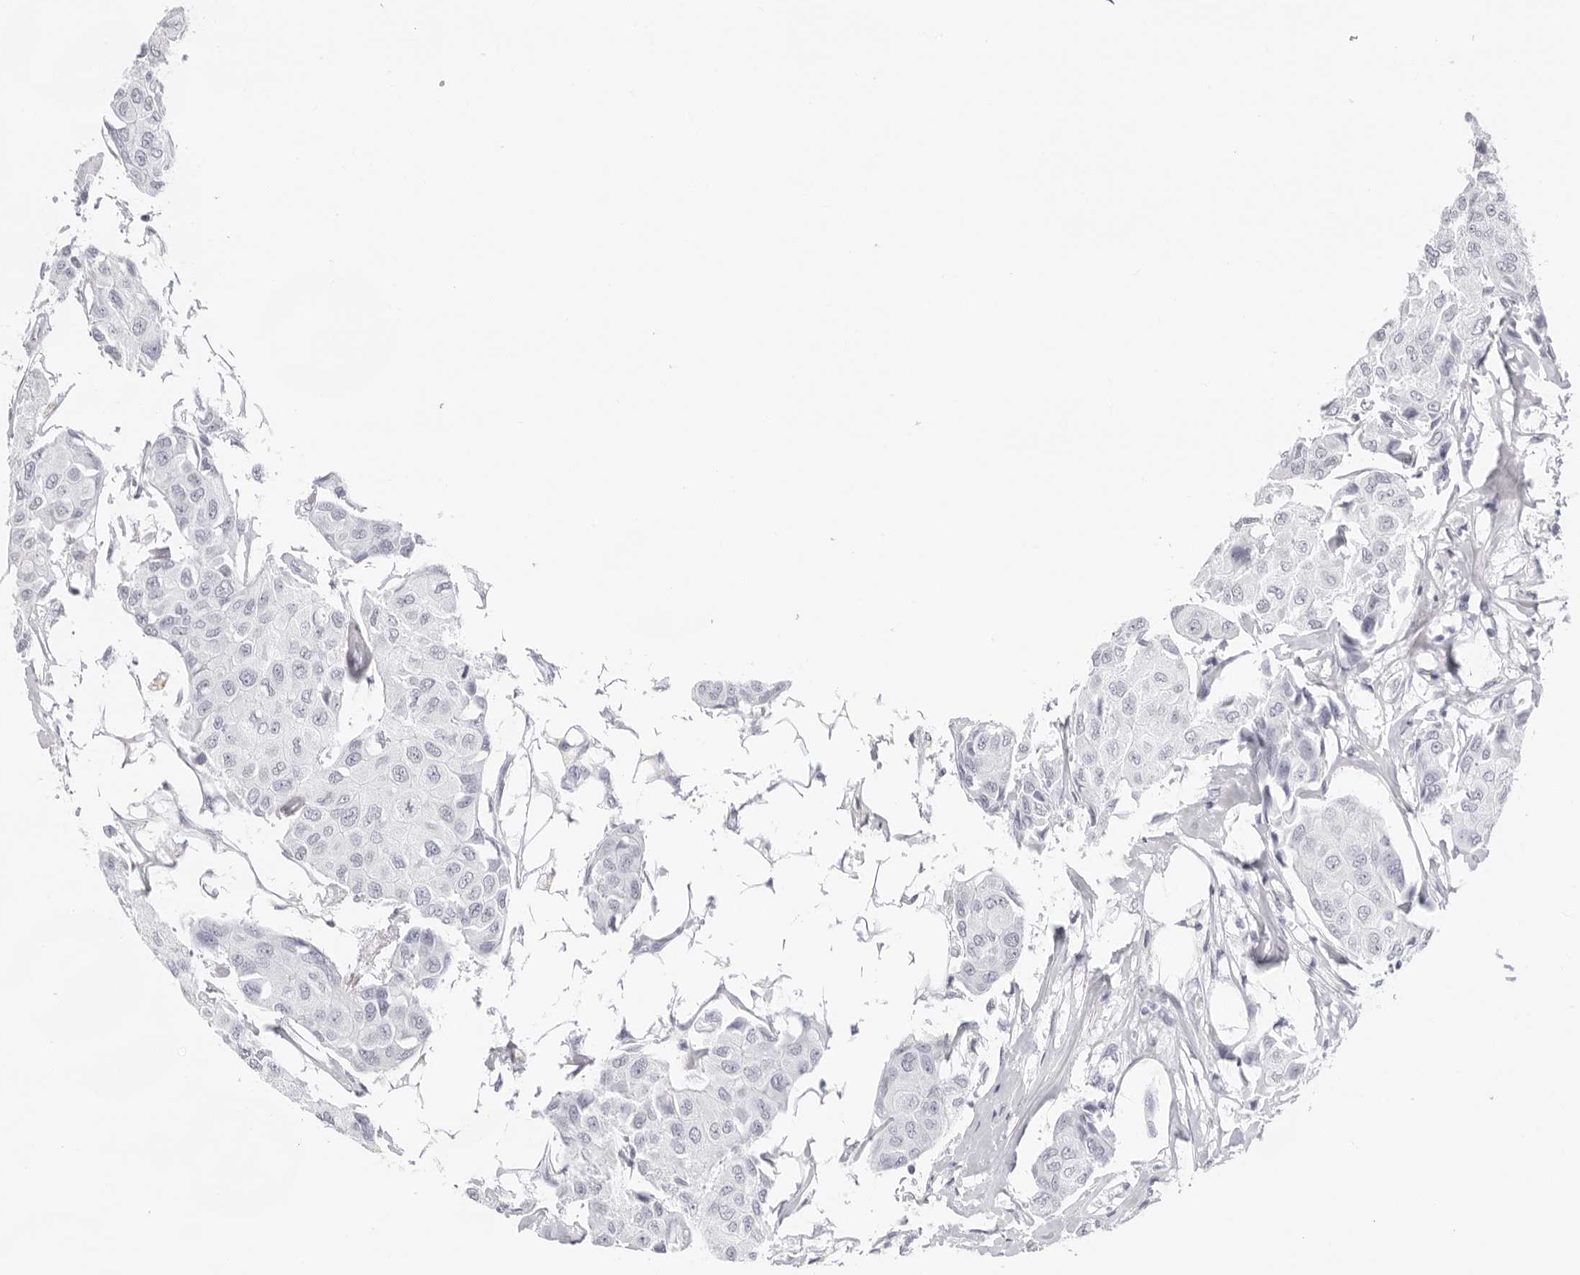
{"staining": {"intensity": "negative", "quantity": "none", "location": "none"}, "tissue": "breast cancer", "cell_type": "Tumor cells", "image_type": "cancer", "snomed": [{"axis": "morphology", "description": "Duct carcinoma"}, {"axis": "topography", "description": "Breast"}], "caption": "DAB immunohistochemical staining of breast cancer (intraductal carcinoma) reveals no significant positivity in tumor cells.", "gene": "CST5", "patient": {"sex": "female", "age": 80}}